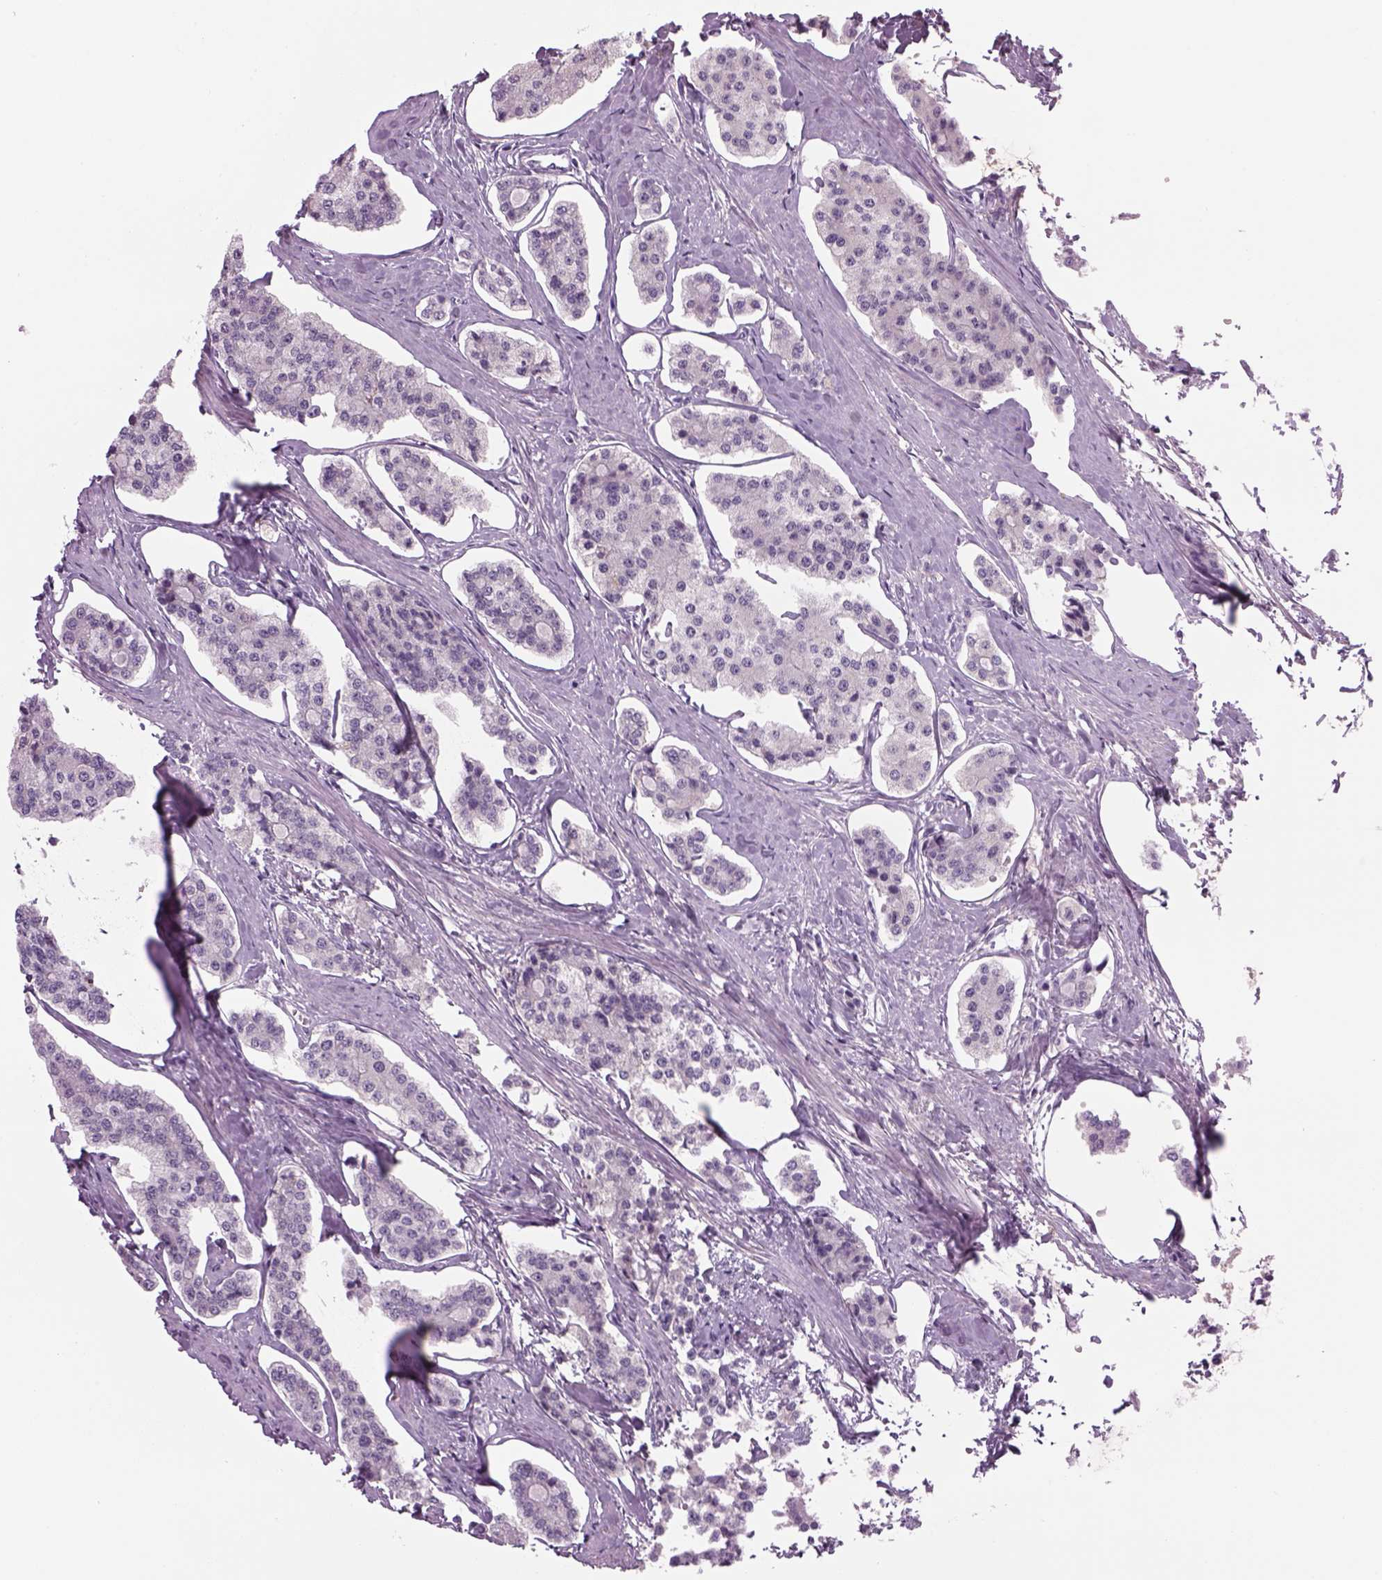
{"staining": {"intensity": "negative", "quantity": "none", "location": "none"}, "tissue": "carcinoid", "cell_type": "Tumor cells", "image_type": "cancer", "snomed": [{"axis": "morphology", "description": "Carcinoid, malignant, NOS"}, {"axis": "topography", "description": "Small intestine"}], "caption": "Malignant carcinoid stained for a protein using IHC reveals no expression tumor cells.", "gene": "MDH1B", "patient": {"sex": "female", "age": 65}}